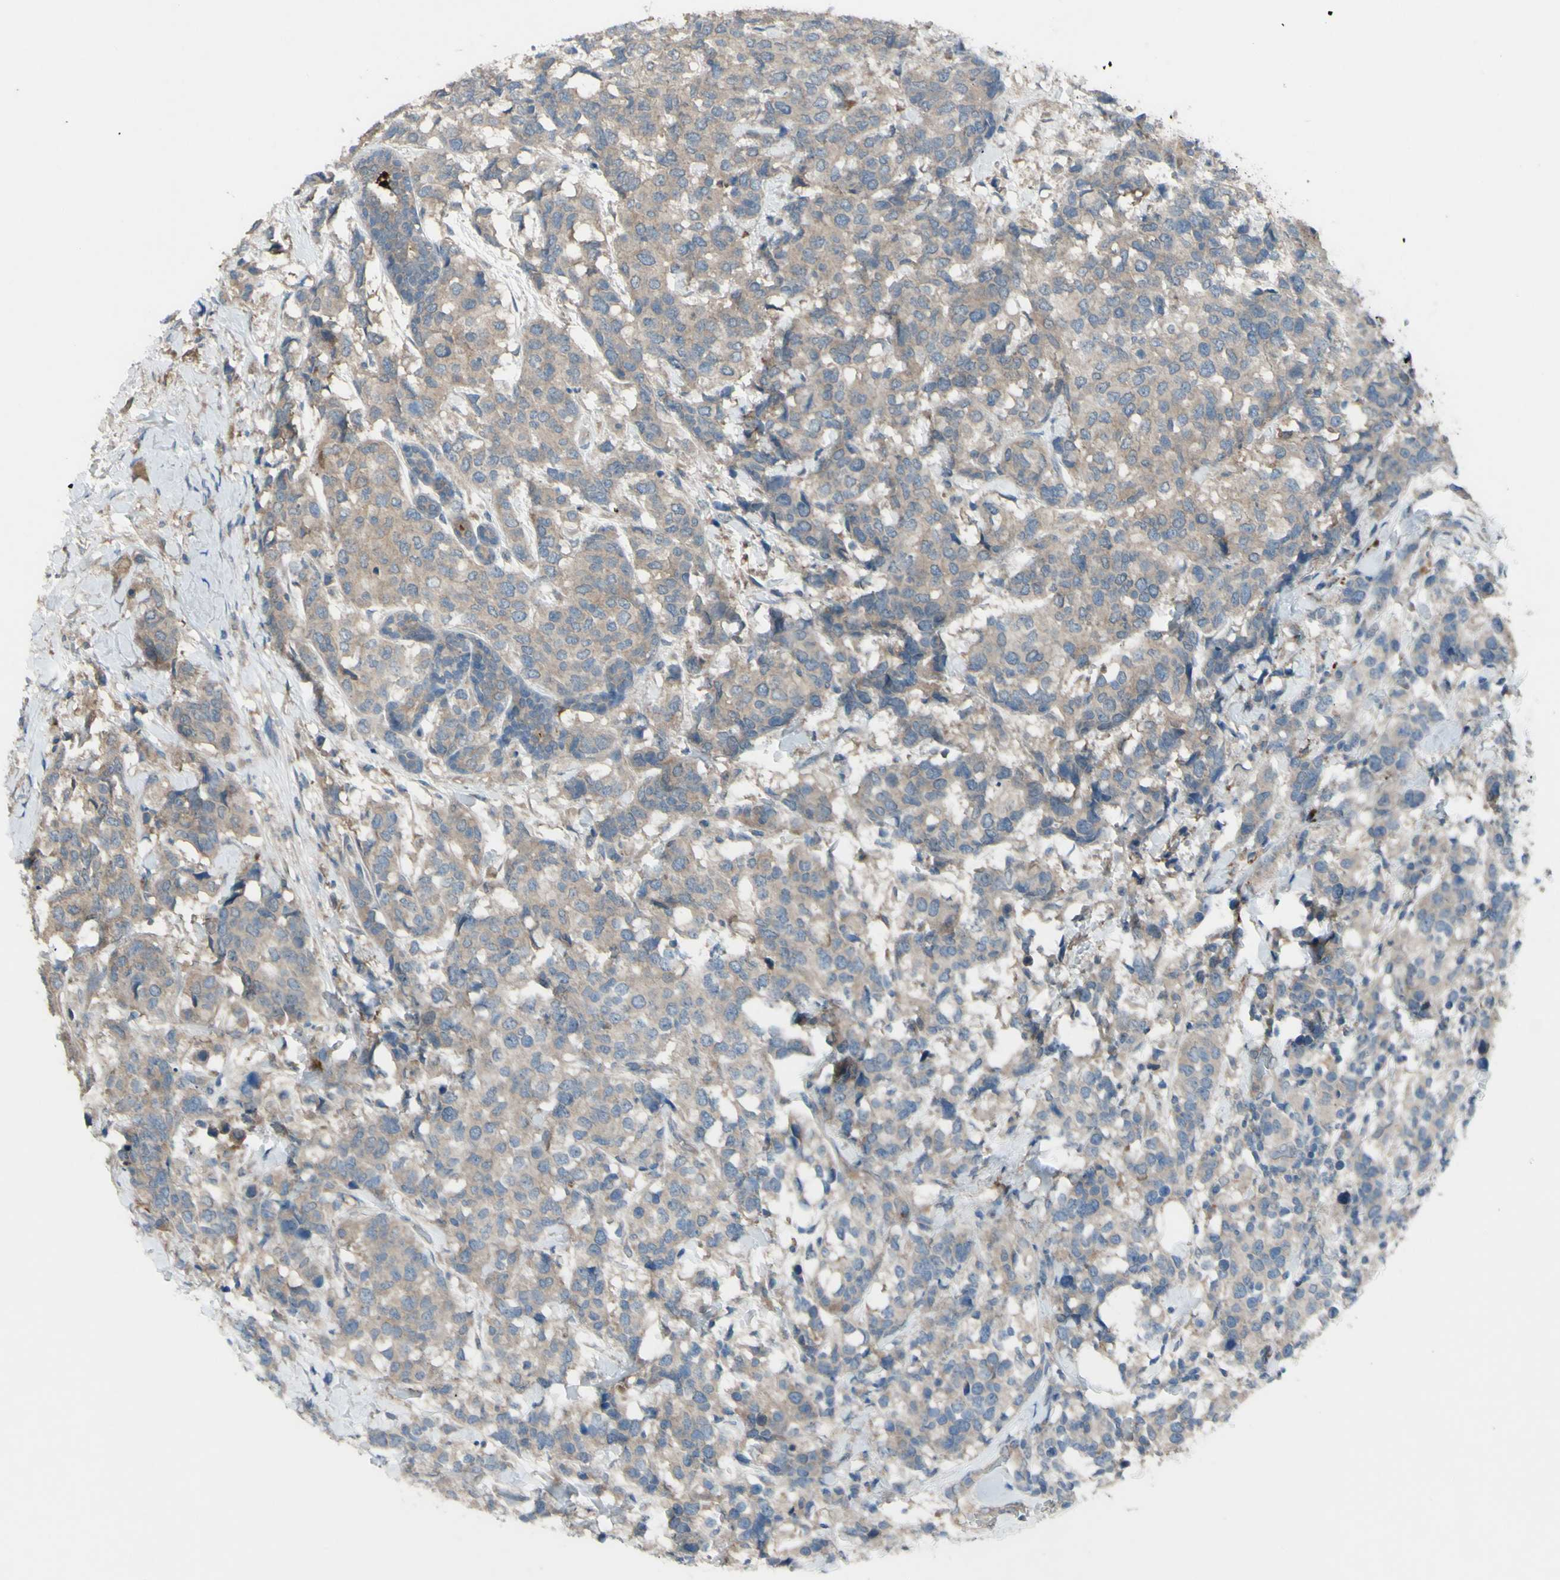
{"staining": {"intensity": "weak", "quantity": ">75%", "location": "cytoplasmic/membranous"}, "tissue": "breast cancer", "cell_type": "Tumor cells", "image_type": "cancer", "snomed": [{"axis": "morphology", "description": "Lobular carcinoma"}, {"axis": "topography", "description": "Breast"}], "caption": "Human breast lobular carcinoma stained with a protein marker displays weak staining in tumor cells.", "gene": "AFP", "patient": {"sex": "female", "age": 59}}